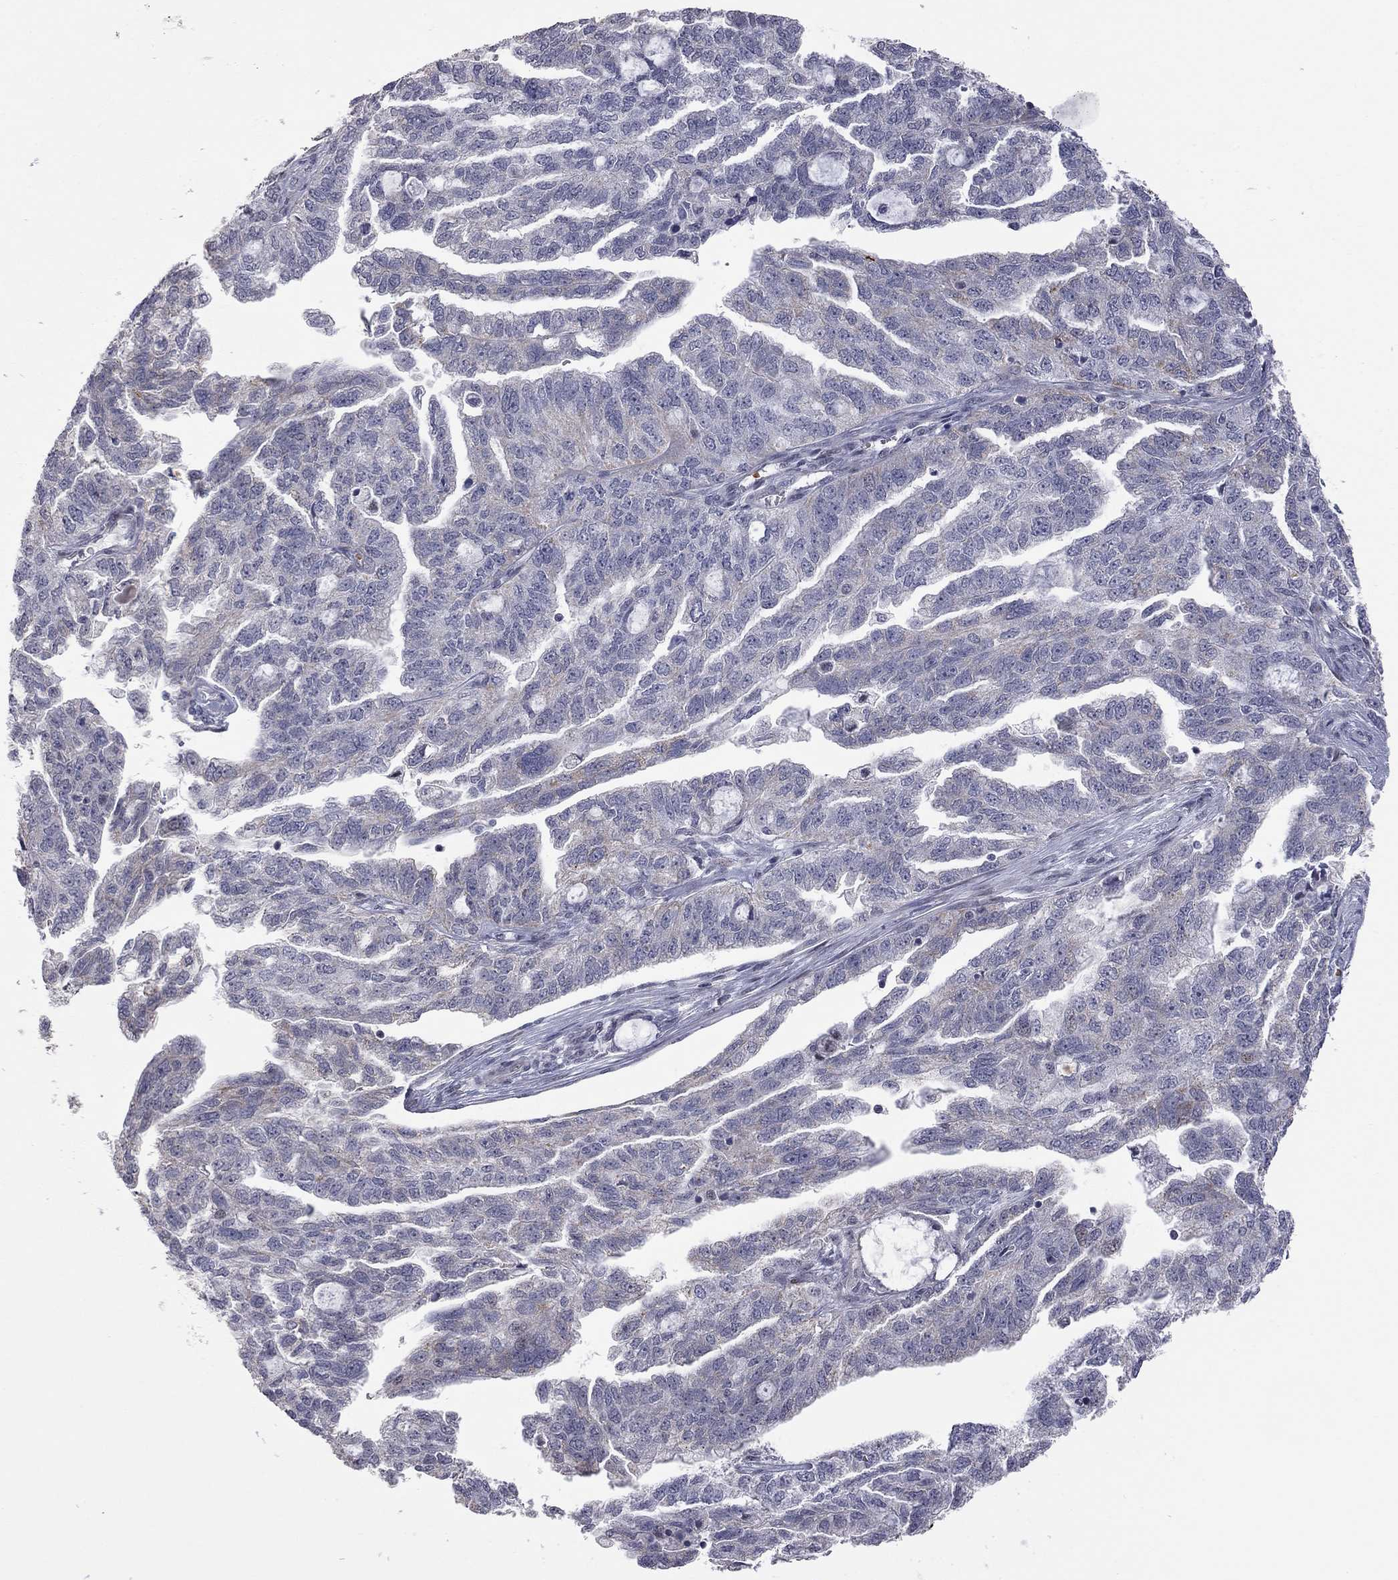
{"staining": {"intensity": "strong", "quantity": "<25%", "location": "cytoplasmic/membranous"}, "tissue": "ovarian cancer", "cell_type": "Tumor cells", "image_type": "cancer", "snomed": [{"axis": "morphology", "description": "Cystadenocarcinoma, serous, NOS"}, {"axis": "topography", "description": "Ovary"}], "caption": "Strong cytoplasmic/membranous expression for a protein is seen in approximately <25% of tumor cells of ovarian cancer (serous cystadenocarcinoma) using immunohistochemistry.", "gene": "MC3R", "patient": {"sex": "female", "age": 51}}